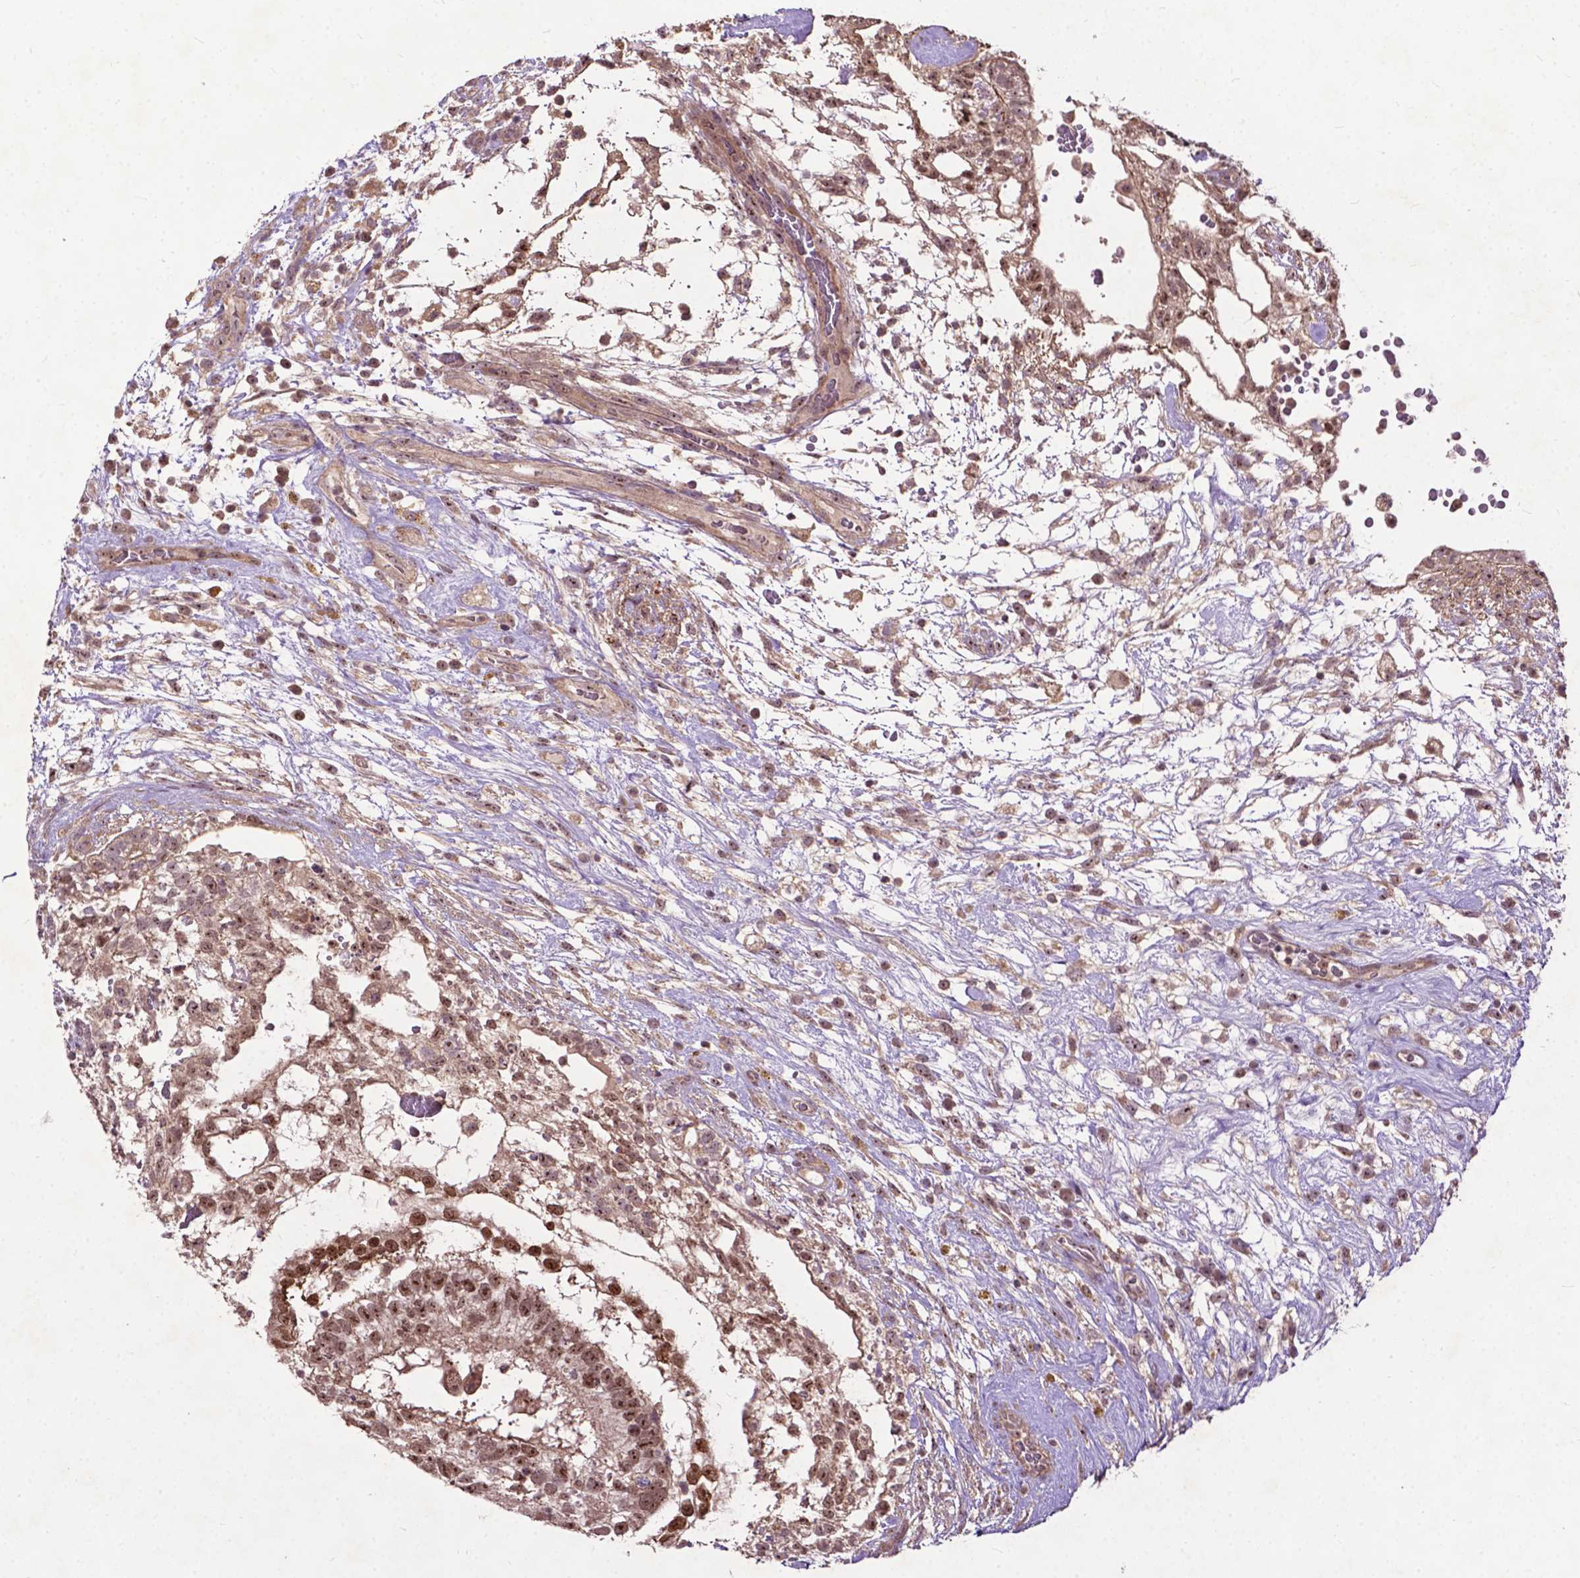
{"staining": {"intensity": "moderate", "quantity": ">75%", "location": "nuclear"}, "tissue": "testis cancer", "cell_type": "Tumor cells", "image_type": "cancer", "snomed": [{"axis": "morphology", "description": "Normal tissue, NOS"}, {"axis": "morphology", "description": "Carcinoma, Embryonal, NOS"}, {"axis": "topography", "description": "Testis"}], "caption": "An immunohistochemistry image of tumor tissue is shown. Protein staining in brown highlights moderate nuclear positivity in testis embryonal carcinoma within tumor cells.", "gene": "PARP3", "patient": {"sex": "male", "age": 32}}